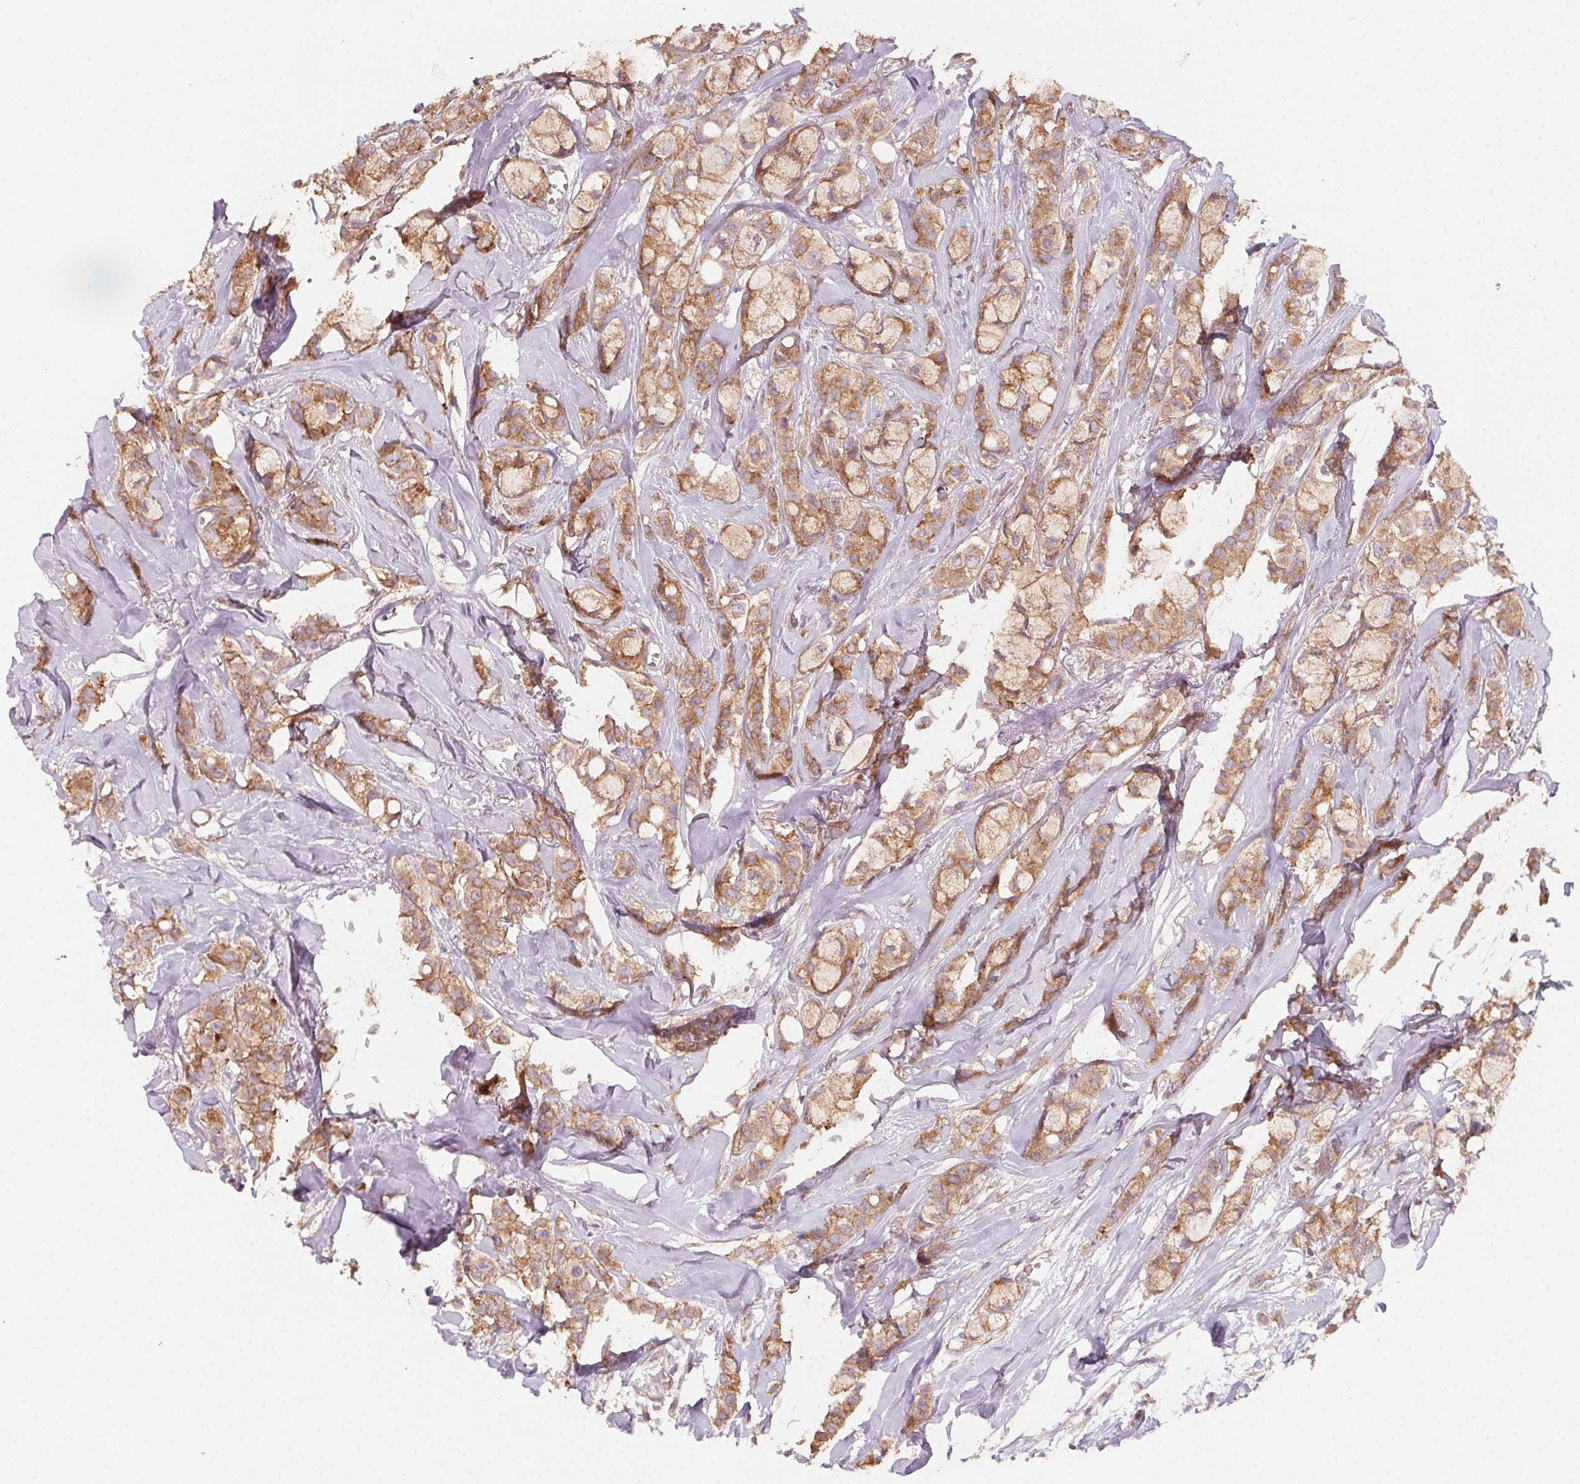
{"staining": {"intensity": "moderate", "quantity": ">75%", "location": "cytoplasmic/membranous"}, "tissue": "breast cancer", "cell_type": "Tumor cells", "image_type": "cancer", "snomed": [{"axis": "morphology", "description": "Duct carcinoma"}, {"axis": "topography", "description": "Breast"}], "caption": "An image of breast infiltrating ductal carcinoma stained for a protein shows moderate cytoplasmic/membranous brown staining in tumor cells. Using DAB (3,3'-diaminobenzidine) (brown) and hematoxylin (blue) stains, captured at high magnification using brightfield microscopy.", "gene": "AP1S1", "patient": {"sex": "female", "age": 85}}